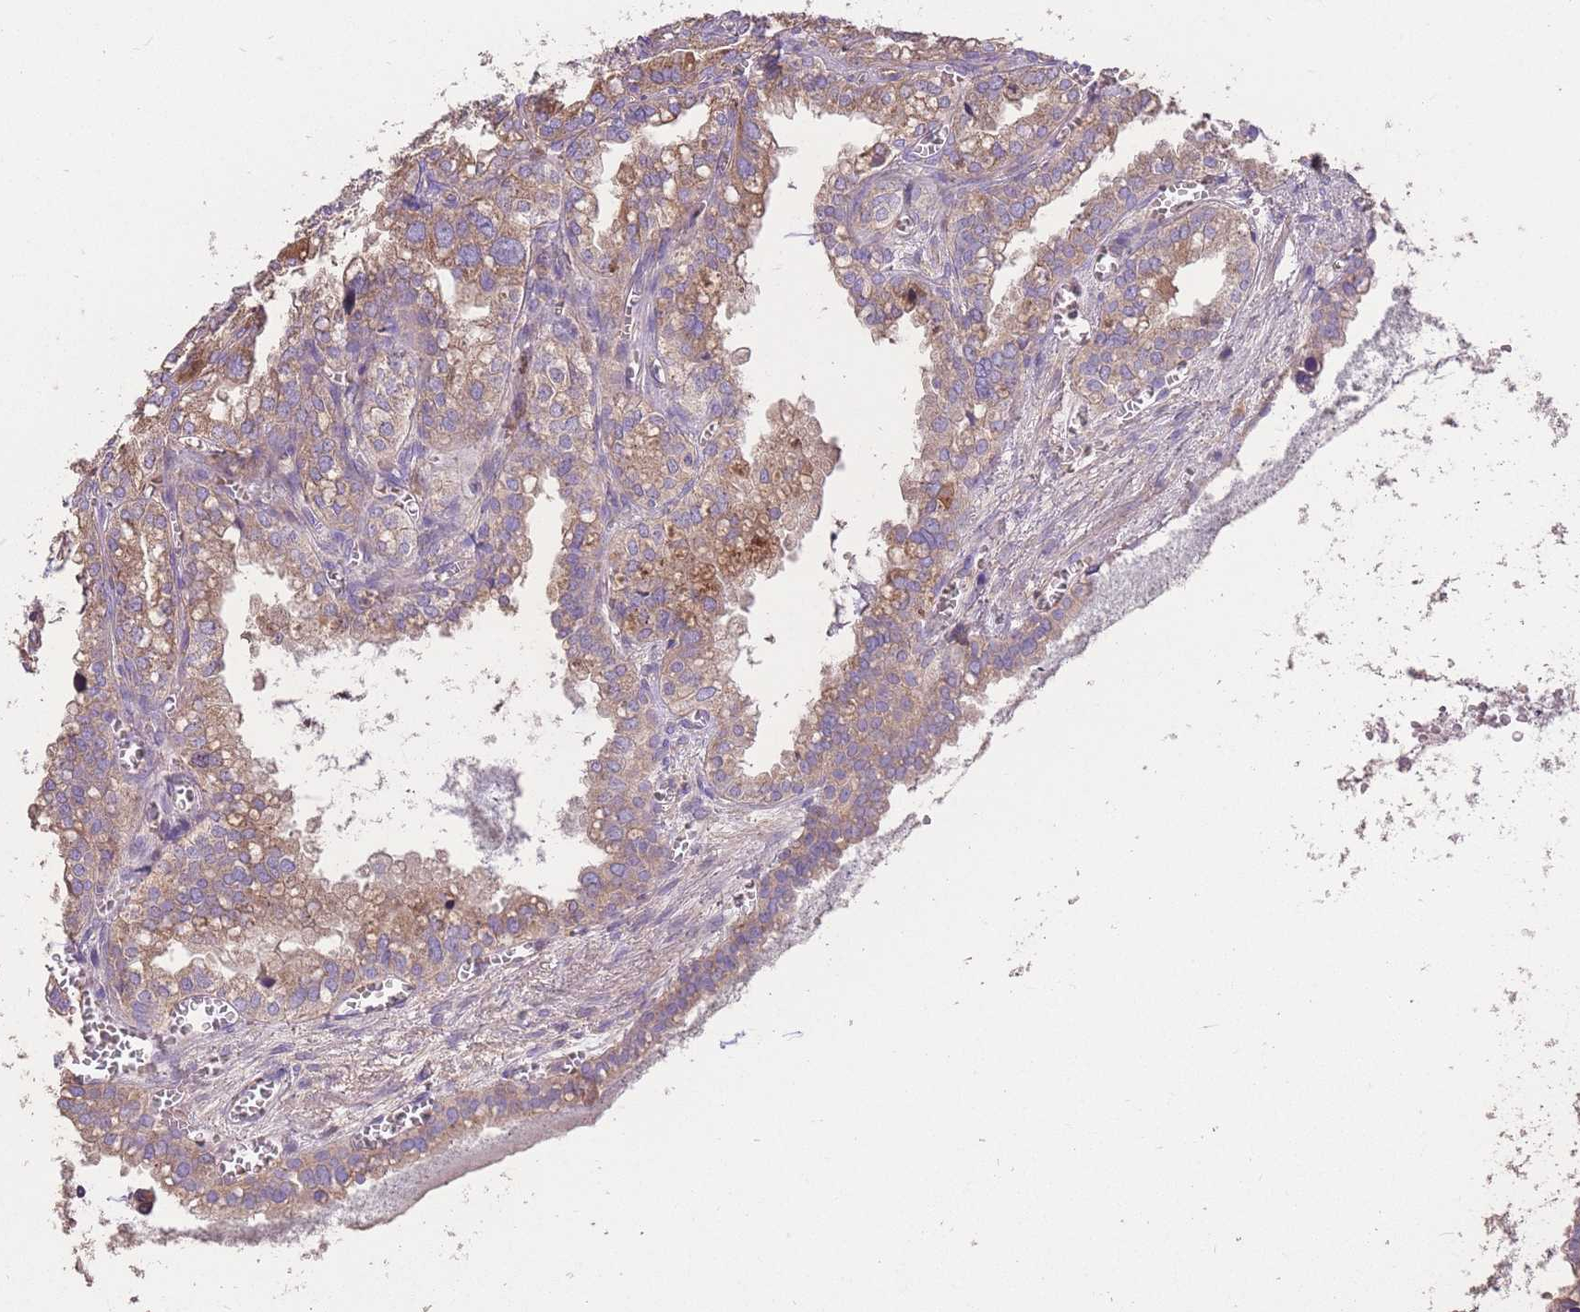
{"staining": {"intensity": "moderate", "quantity": "25%-75%", "location": "cytoplasmic/membranous"}, "tissue": "seminal vesicle", "cell_type": "Glandular cells", "image_type": "normal", "snomed": [{"axis": "morphology", "description": "Normal tissue, NOS"}, {"axis": "topography", "description": "Prostate"}, {"axis": "topography", "description": "Seminal veicle"}], "caption": "Immunohistochemistry photomicrograph of benign seminal vesicle: seminal vesicle stained using IHC reveals medium levels of moderate protein expression localized specifically in the cytoplasmic/membranous of glandular cells, appearing as a cytoplasmic/membranous brown color.", "gene": "INSYN2B", "patient": {"sex": "male", "age": 51}}